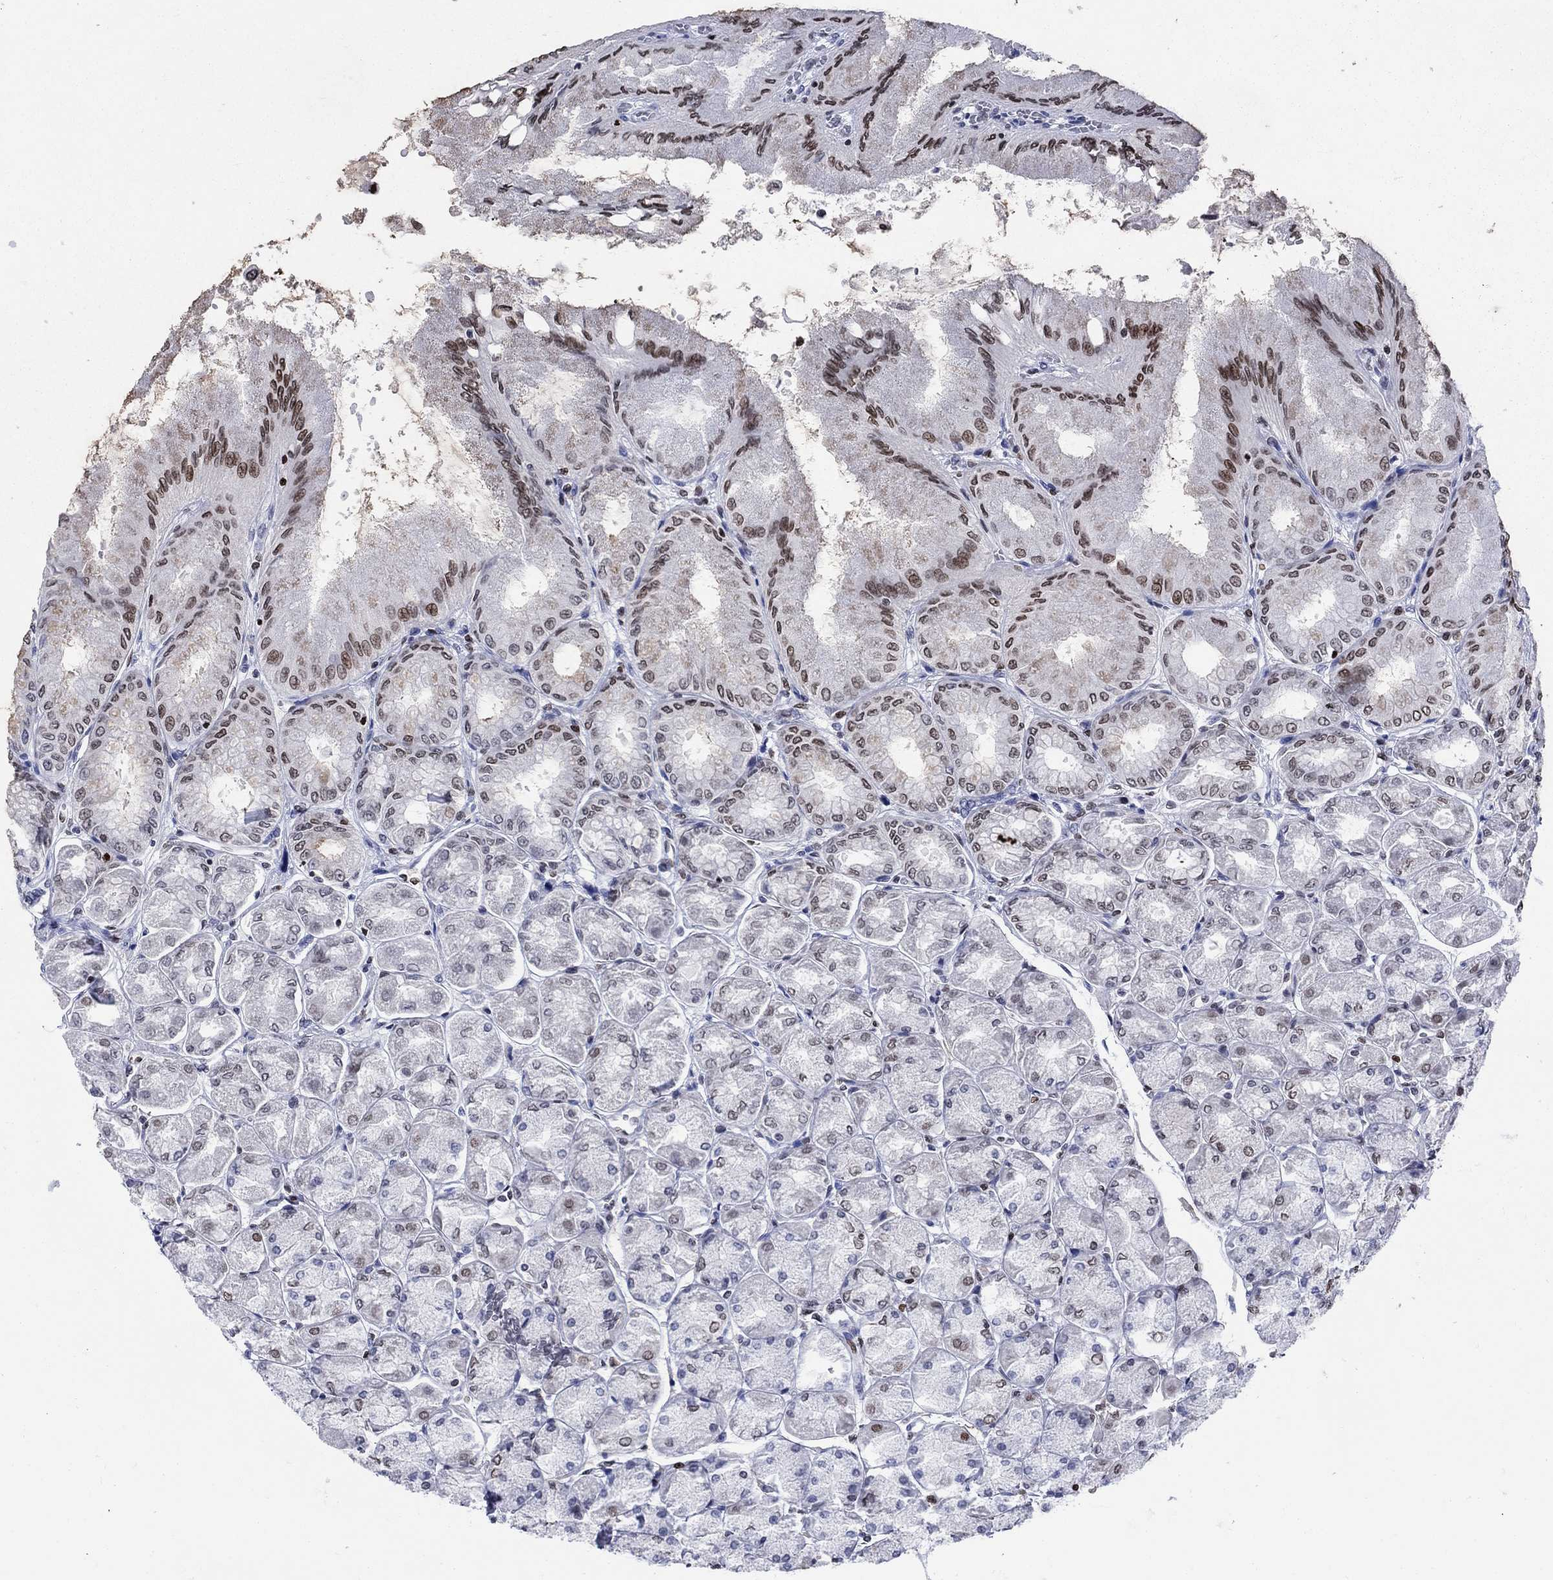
{"staining": {"intensity": "strong", "quantity": "25%-75%", "location": "nuclear"}, "tissue": "stomach", "cell_type": "Glandular cells", "image_type": "normal", "snomed": [{"axis": "morphology", "description": "Normal tissue, NOS"}, {"axis": "topography", "description": "Stomach, upper"}], "caption": "Benign stomach demonstrates strong nuclear positivity in approximately 25%-75% of glandular cells, visualized by immunohistochemistry. The protein of interest is shown in brown color, while the nuclei are stained blue.", "gene": "HMGA1", "patient": {"sex": "male", "age": 60}}